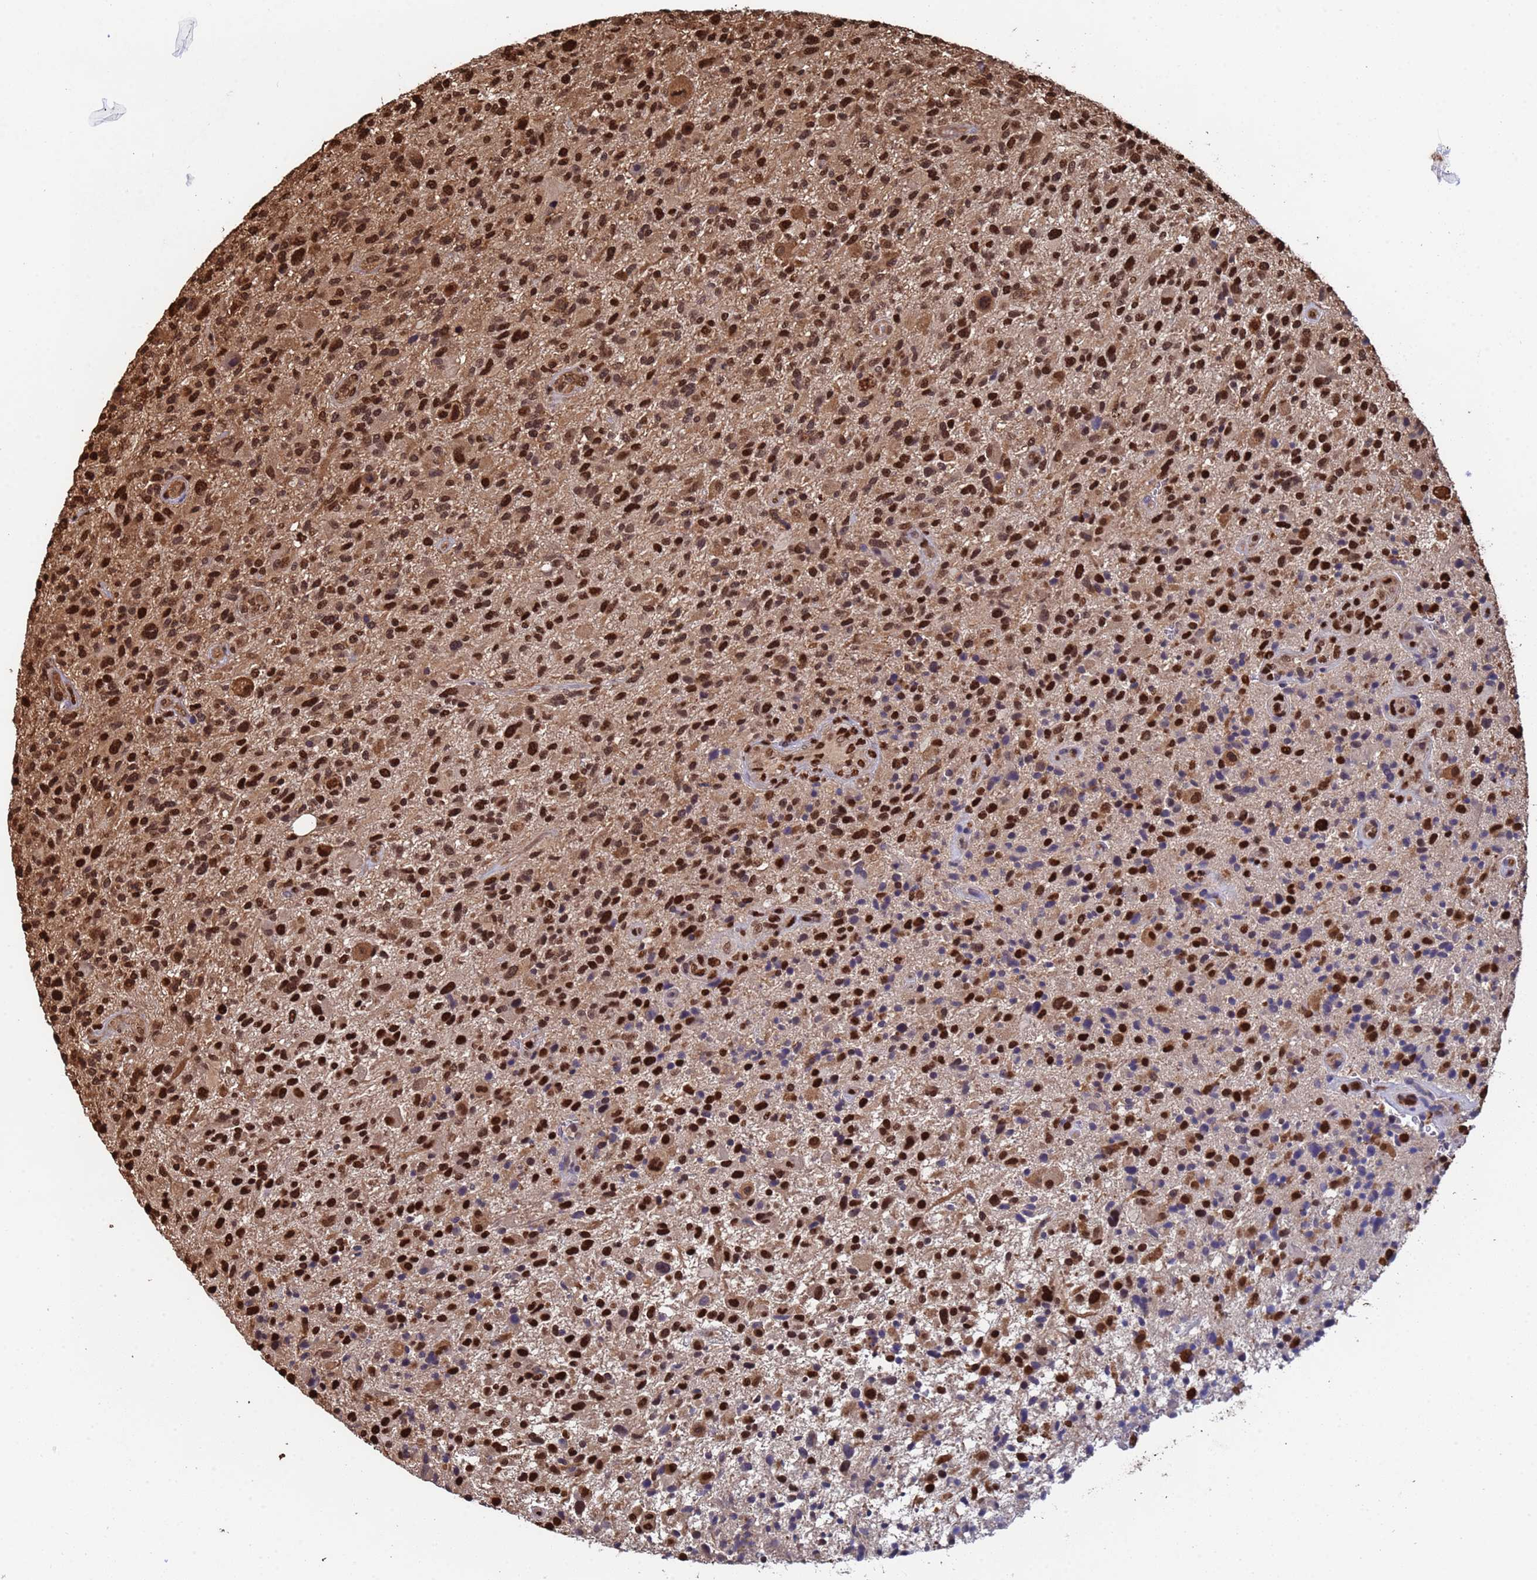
{"staining": {"intensity": "strong", "quantity": ">75%", "location": "nuclear"}, "tissue": "glioma", "cell_type": "Tumor cells", "image_type": "cancer", "snomed": [{"axis": "morphology", "description": "Glioma, malignant, High grade"}, {"axis": "topography", "description": "Brain"}], "caption": "DAB immunohistochemical staining of human glioma exhibits strong nuclear protein staining in about >75% of tumor cells.", "gene": "SUMO4", "patient": {"sex": "male", "age": 47}}